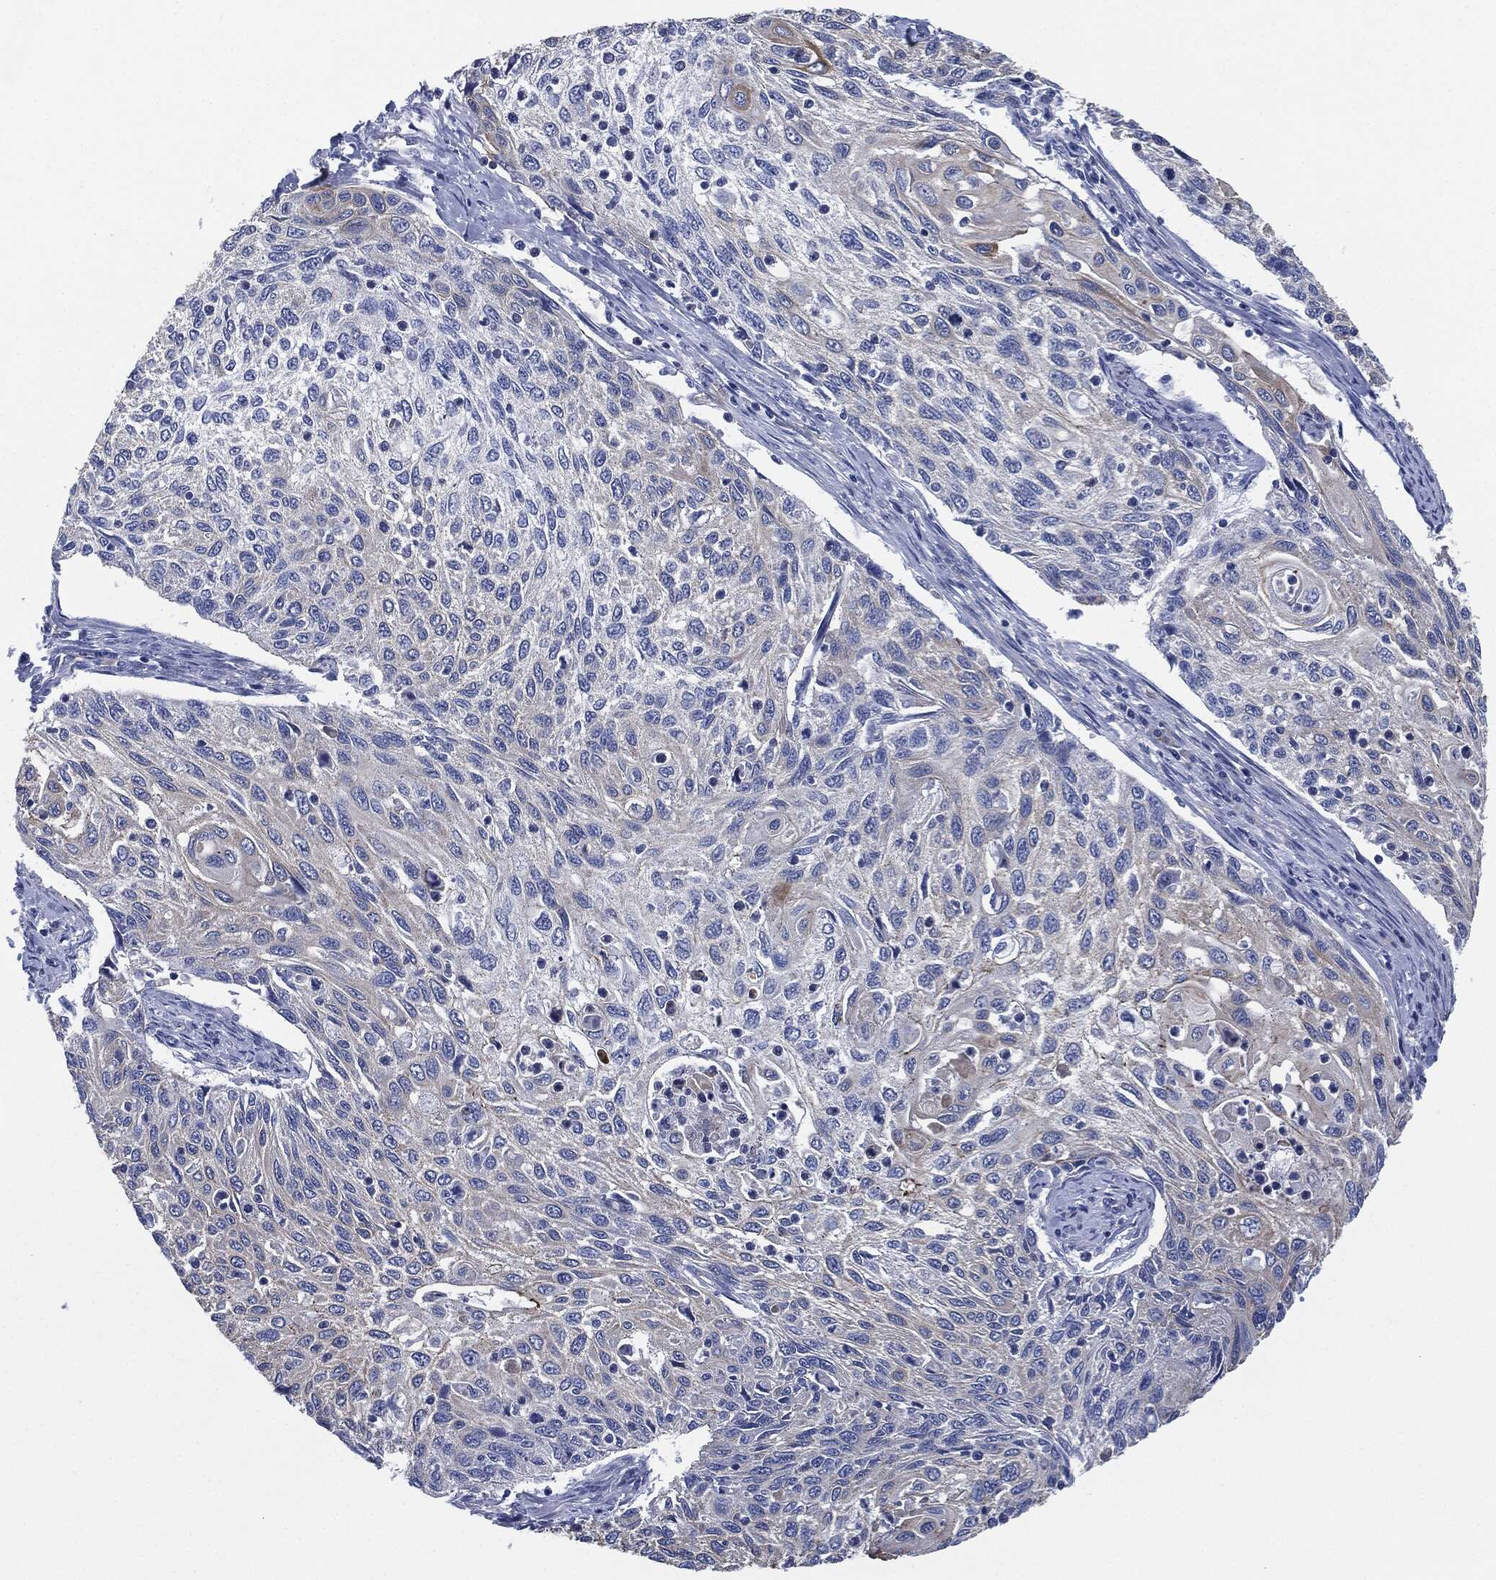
{"staining": {"intensity": "weak", "quantity": "<25%", "location": "cytoplasmic/membranous"}, "tissue": "cervical cancer", "cell_type": "Tumor cells", "image_type": "cancer", "snomed": [{"axis": "morphology", "description": "Squamous cell carcinoma, NOS"}, {"axis": "topography", "description": "Cervix"}], "caption": "Cervical squamous cell carcinoma was stained to show a protein in brown. There is no significant expression in tumor cells. Nuclei are stained in blue.", "gene": "SHROOM2", "patient": {"sex": "female", "age": 70}}